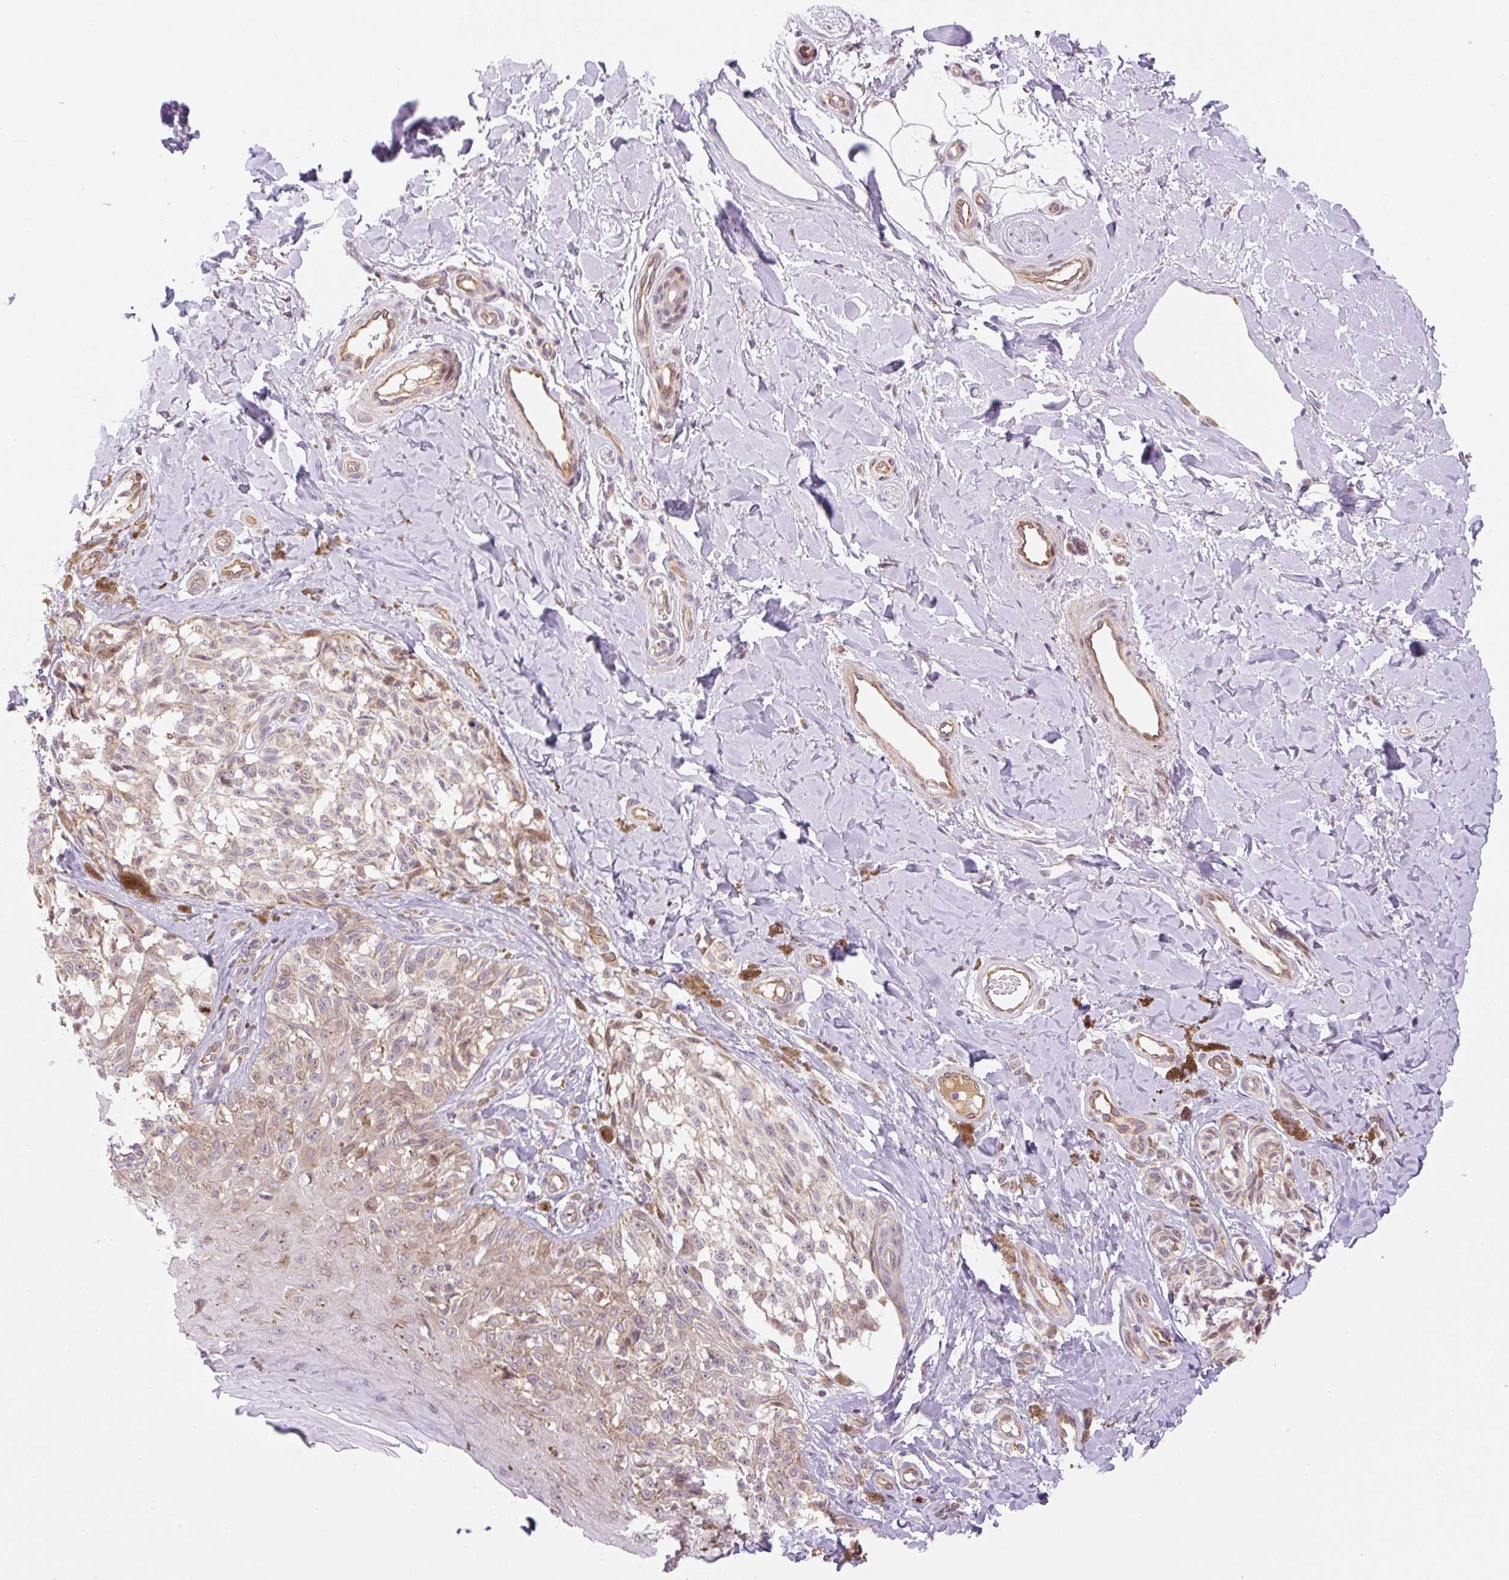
{"staining": {"intensity": "weak", "quantity": "25%-75%", "location": "cytoplasmic/membranous"}, "tissue": "melanoma", "cell_type": "Tumor cells", "image_type": "cancer", "snomed": [{"axis": "morphology", "description": "Malignant melanoma, NOS"}, {"axis": "topography", "description": "Skin"}], "caption": "IHC (DAB) staining of malignant melanoma shows weak cytoplasmic/membranous protein positivity in approximately 25%-75% of tumor cells.", "gene": "ZNF394", "patient": {"sex": "female", "age": 65}}